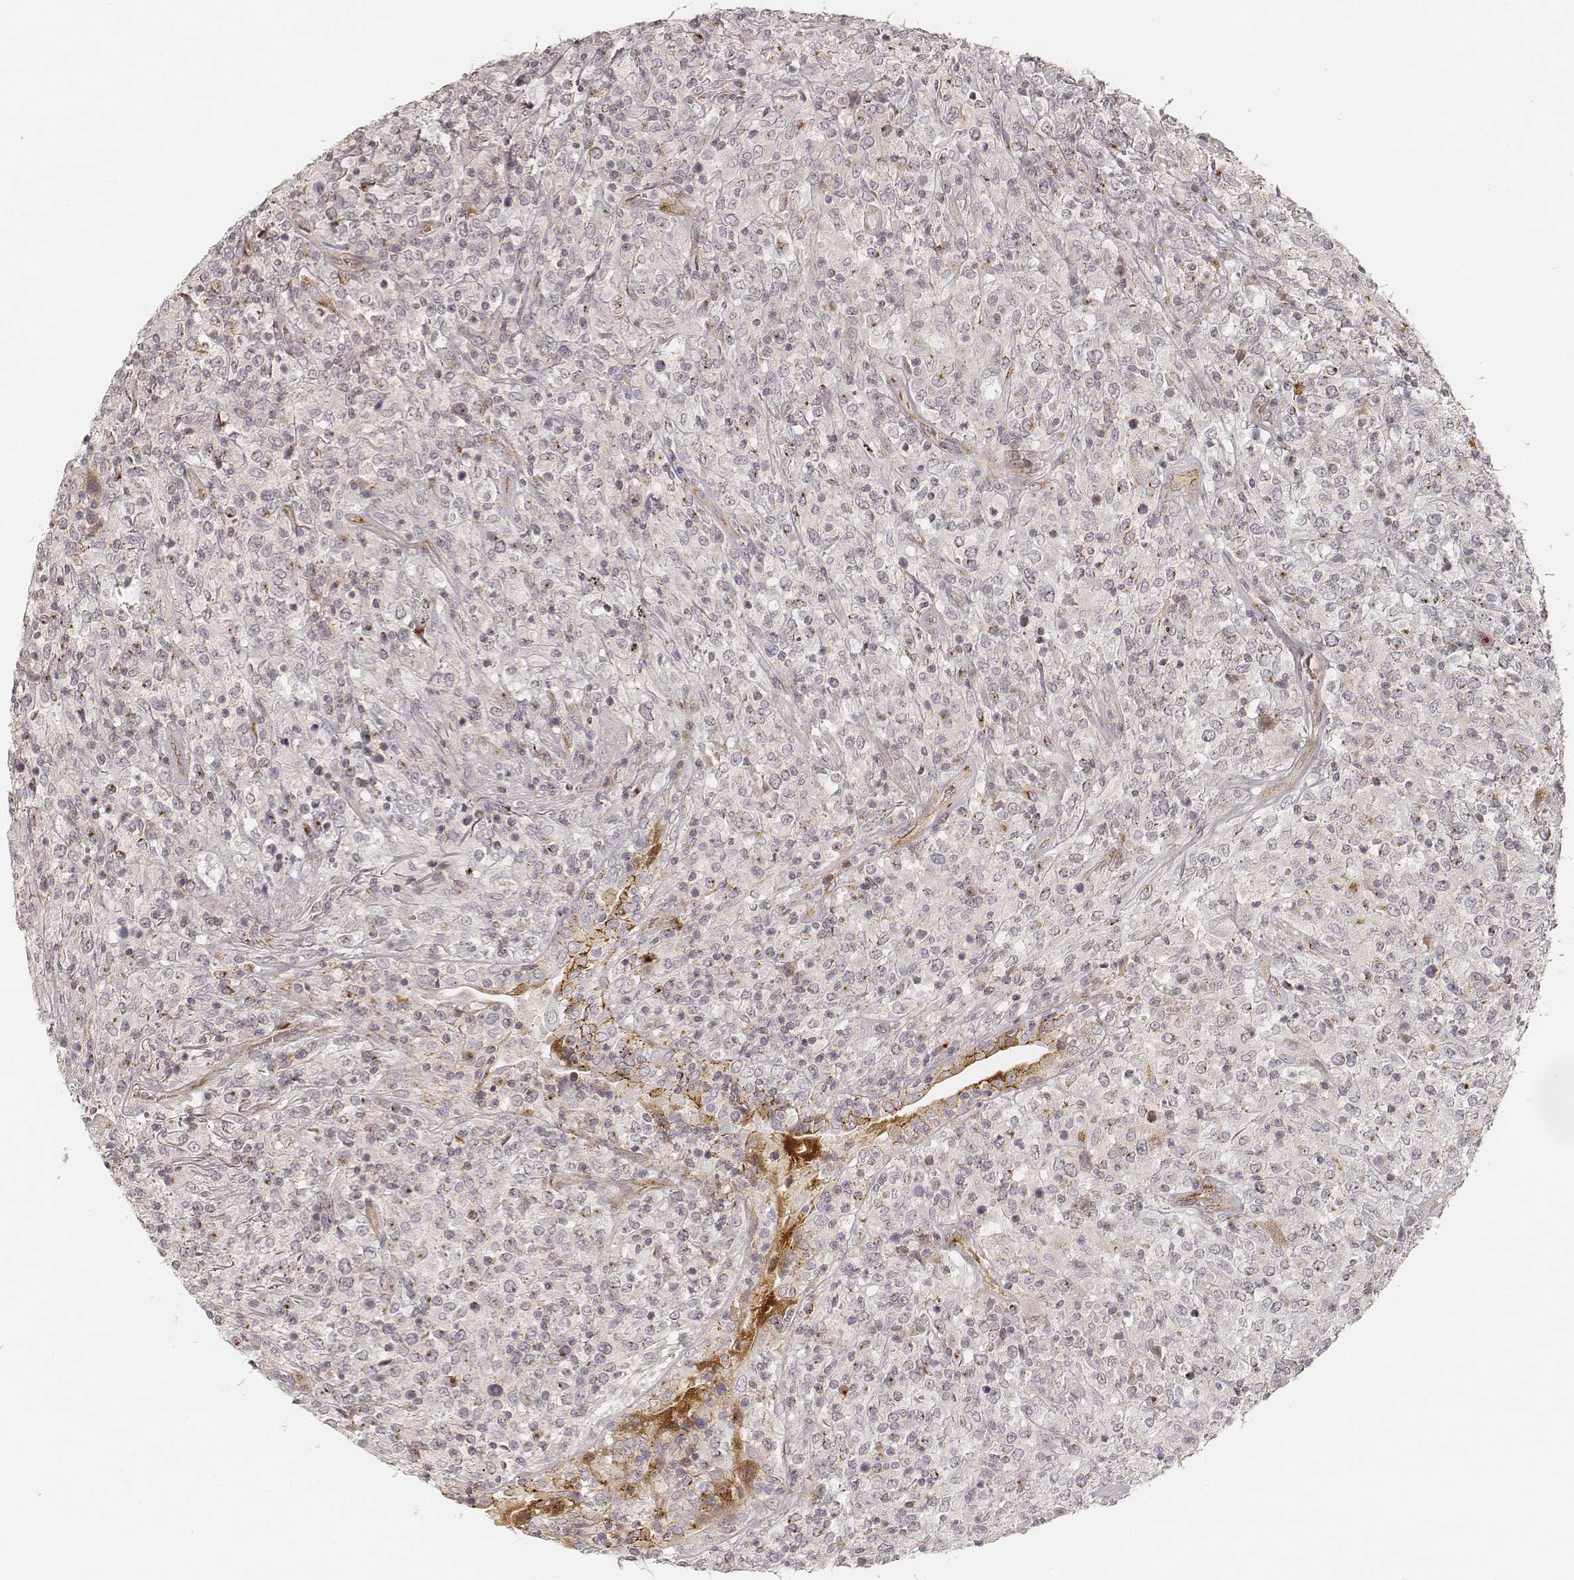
{"staining": {"intensity": "moderate", "quantity": "<25%", "location": "cytoplasmic/membranous"}, "tissue": "lymphoma", "cell_type": "Tumor cells", "image_type": "cancer", "snomed": [{"axis": "morphology", "description": "Malignant lymphoma, non-Hodgkin's type, High grade"}, {"axis": "topography", "description": "Lung"}], "caption": "The image shows staining of lymphoma, revealing moderate cytoplasmic/membranous protein positivity (brown color) within tumor cells. The staining was performed using DAB (3,3'-diaminobenzidine) to visualize the protein expression in brown, while the nuclei were stained in blue with hematoxylin (Magnification: 20x).", "gene": "GORASP2", "patient": {"sex": "male", "age": 79}}